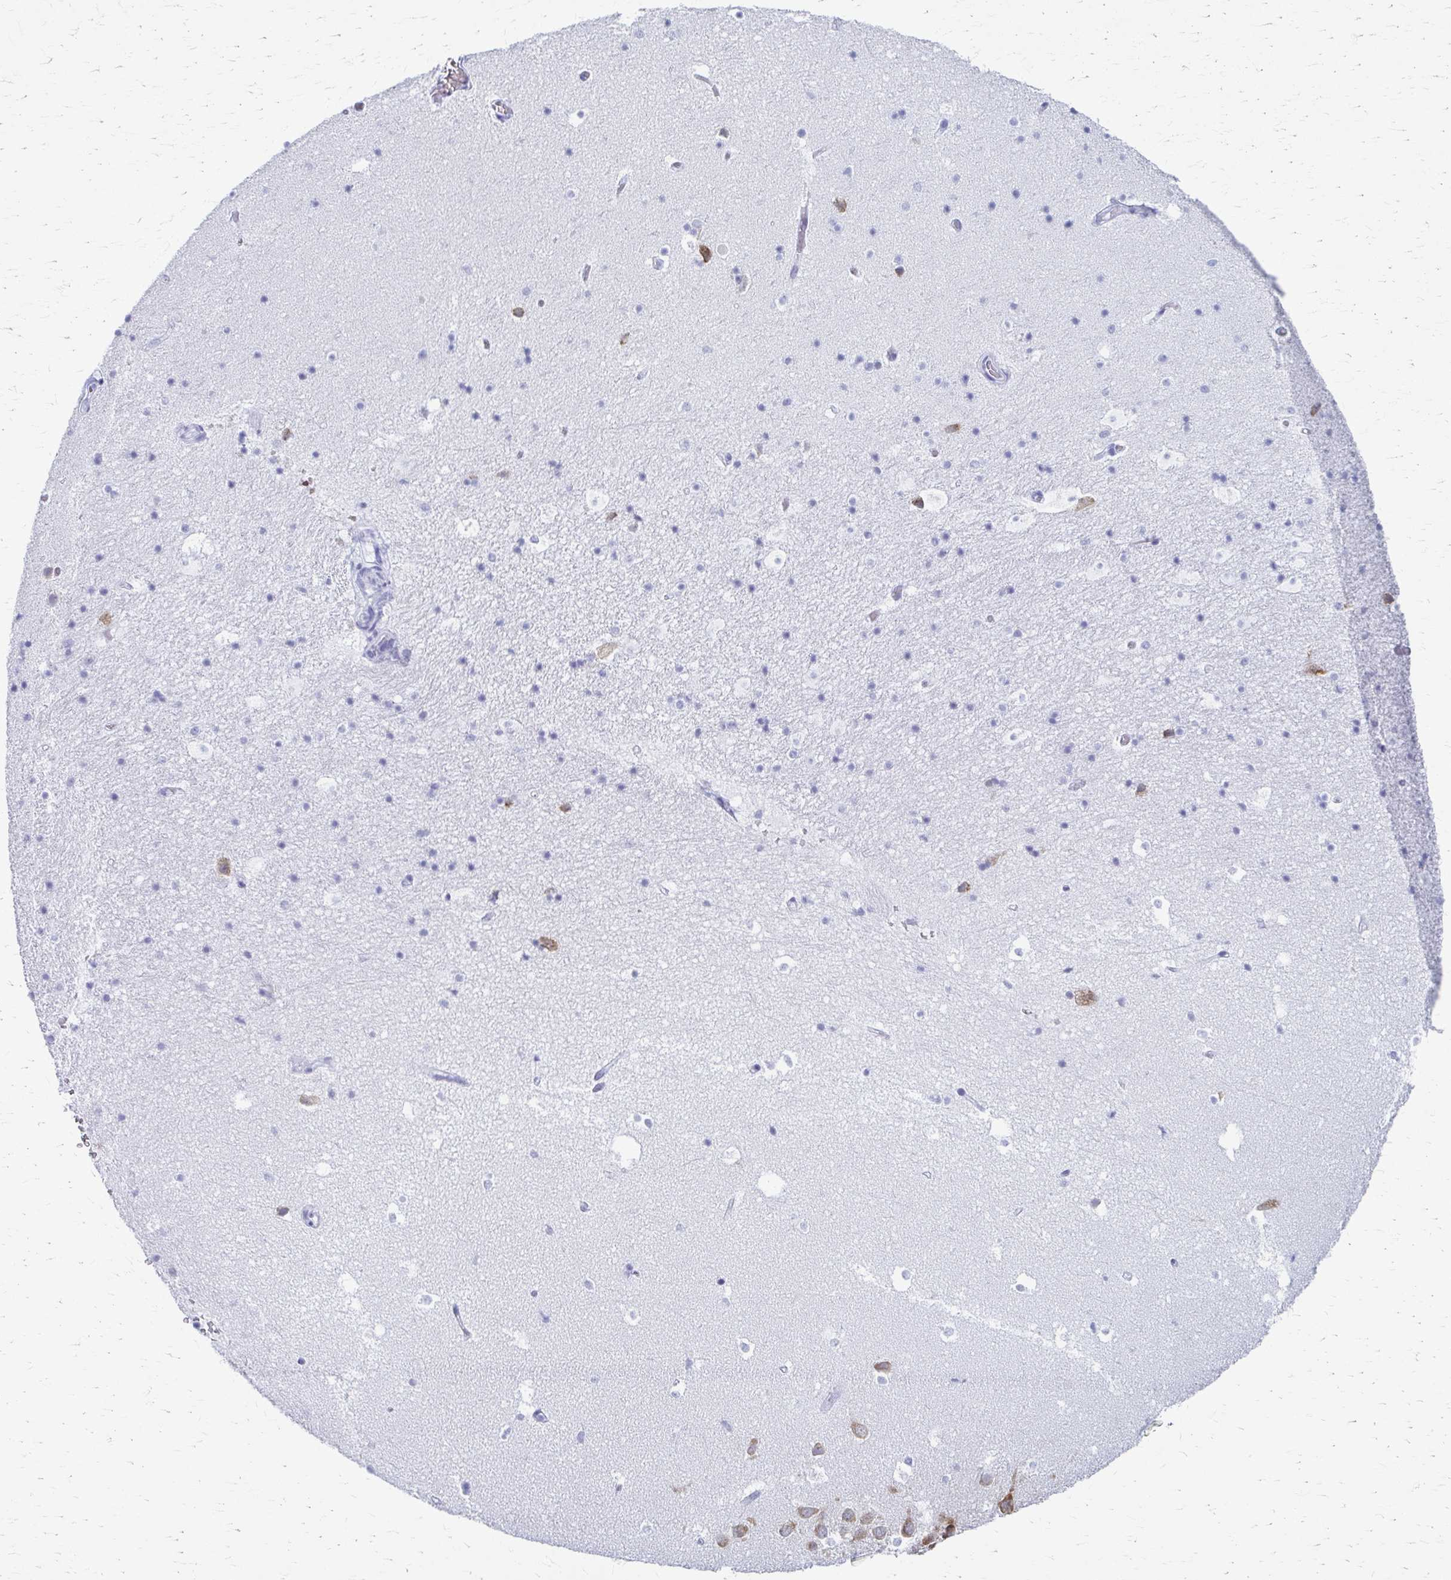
{"staining": {"intensity": "negative", "quantity": "none", "location": "none"}, "tissue": "hippocampus", "cell_type": "Glial cells", "image_type": "normal", "snomed": [{"axis": "morphology", "description": "Normal tissue, NOS"}, {"axis": "topography", "description": "Hippocampus"}], "caption": "The photomicrograph reveals no significant positivity in glial cells of hippocampus.", "gene": "CELF5", "patient": {"sex": "male", "age": 26}}